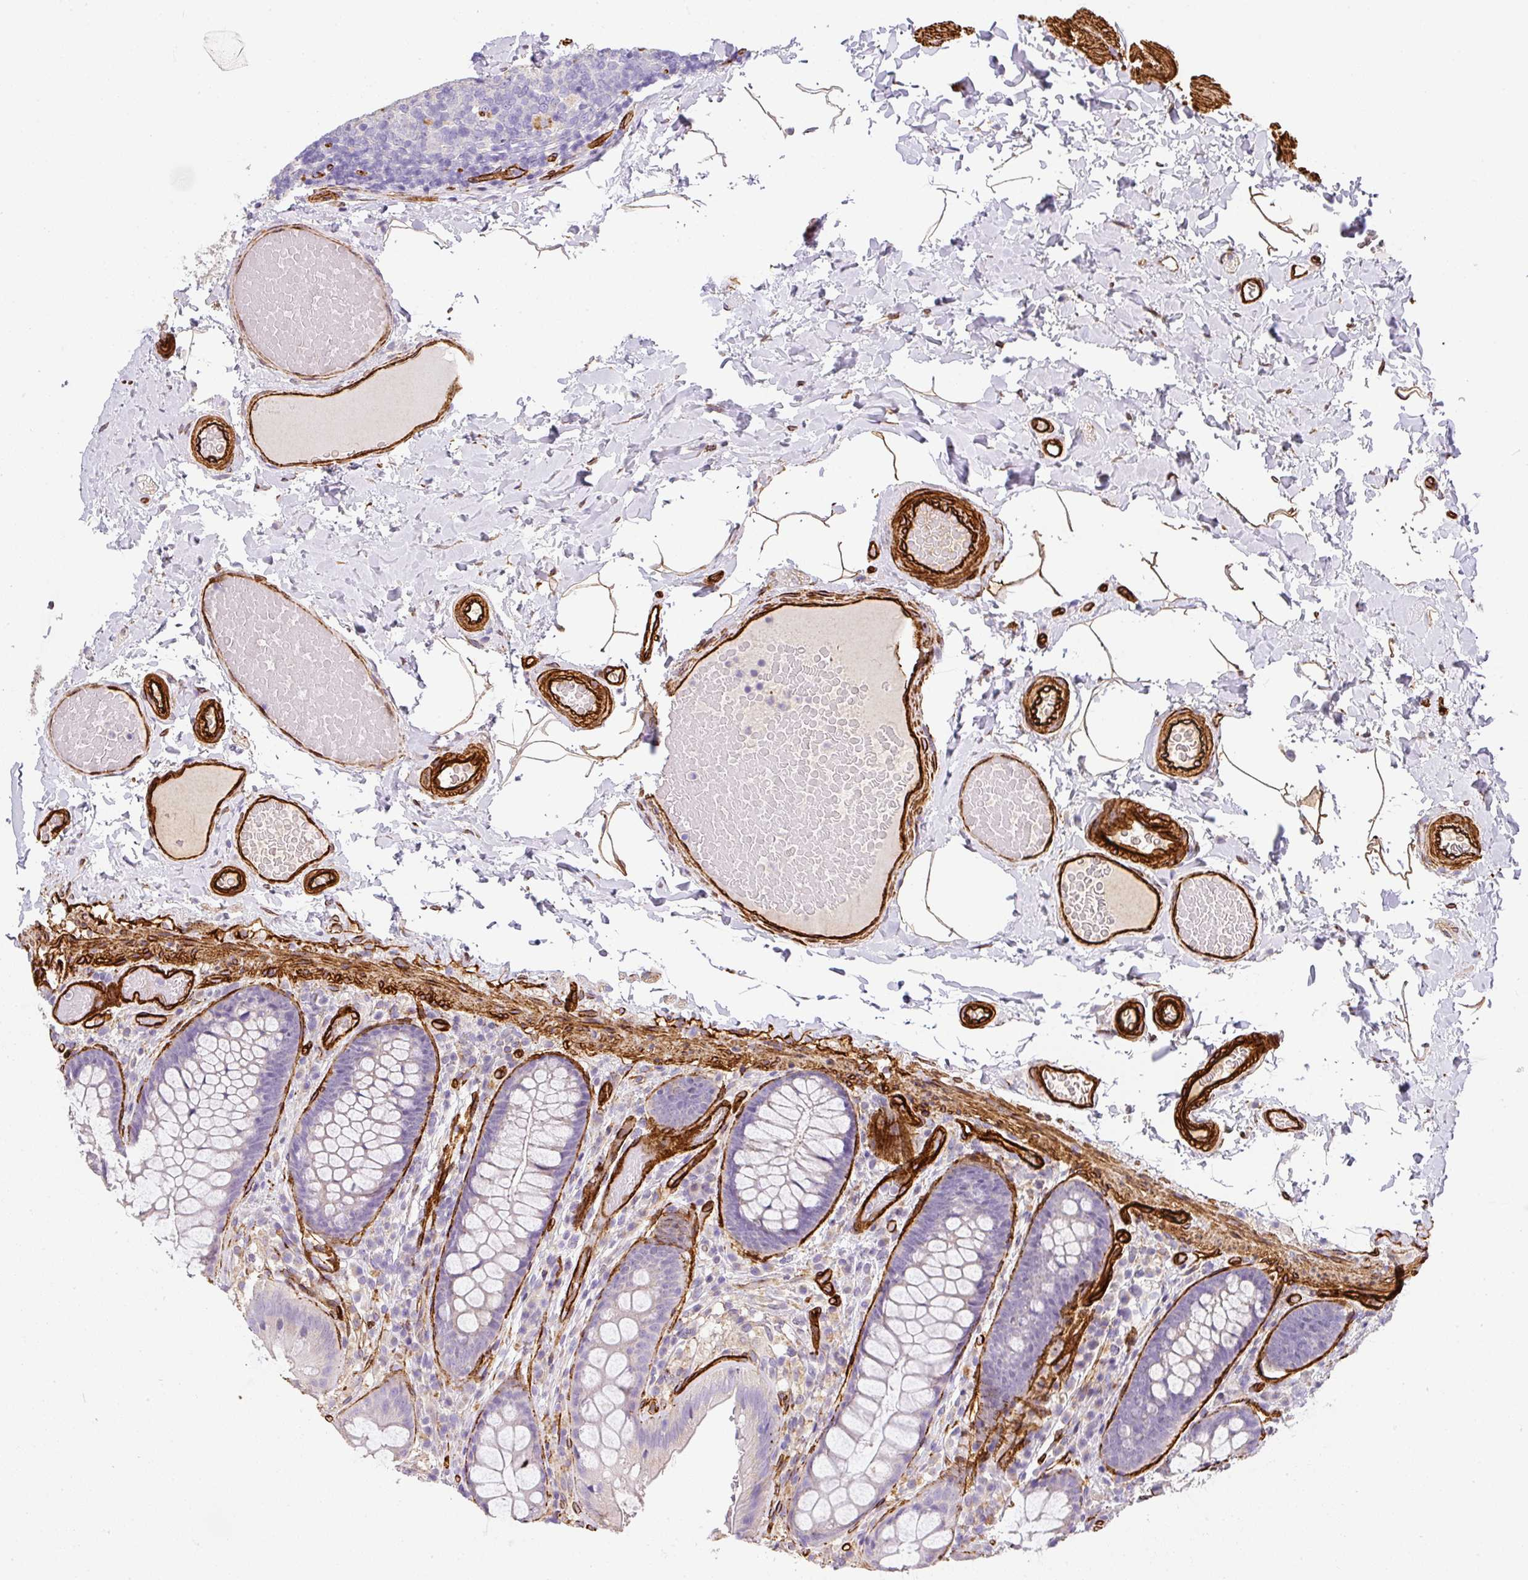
{"staining": {"intensity": "strong", "quantity": ">75%", "location": "cytoplasmic/membranous"}, "tissue": "colon", "cell_type": "Endothelial cells", "image_type": "normal", "snomed": [{"axis": "morphology", "description": "Normal tissue, NOS"}, {"axis": "topography", "description": "Colon"}], "caption": "An IHC photomicrograph of normal tissue is shown. Protein staining in brown highlights strong cytoplasmic/membranous positivity in colon within endothelial cells. (DAB (3,3'-diaminobenzidine) = brown stain, brightfield microscopy at high magnification).", "gene": "SLC25A17", "patient": {"sex": "male", "age": 46}}